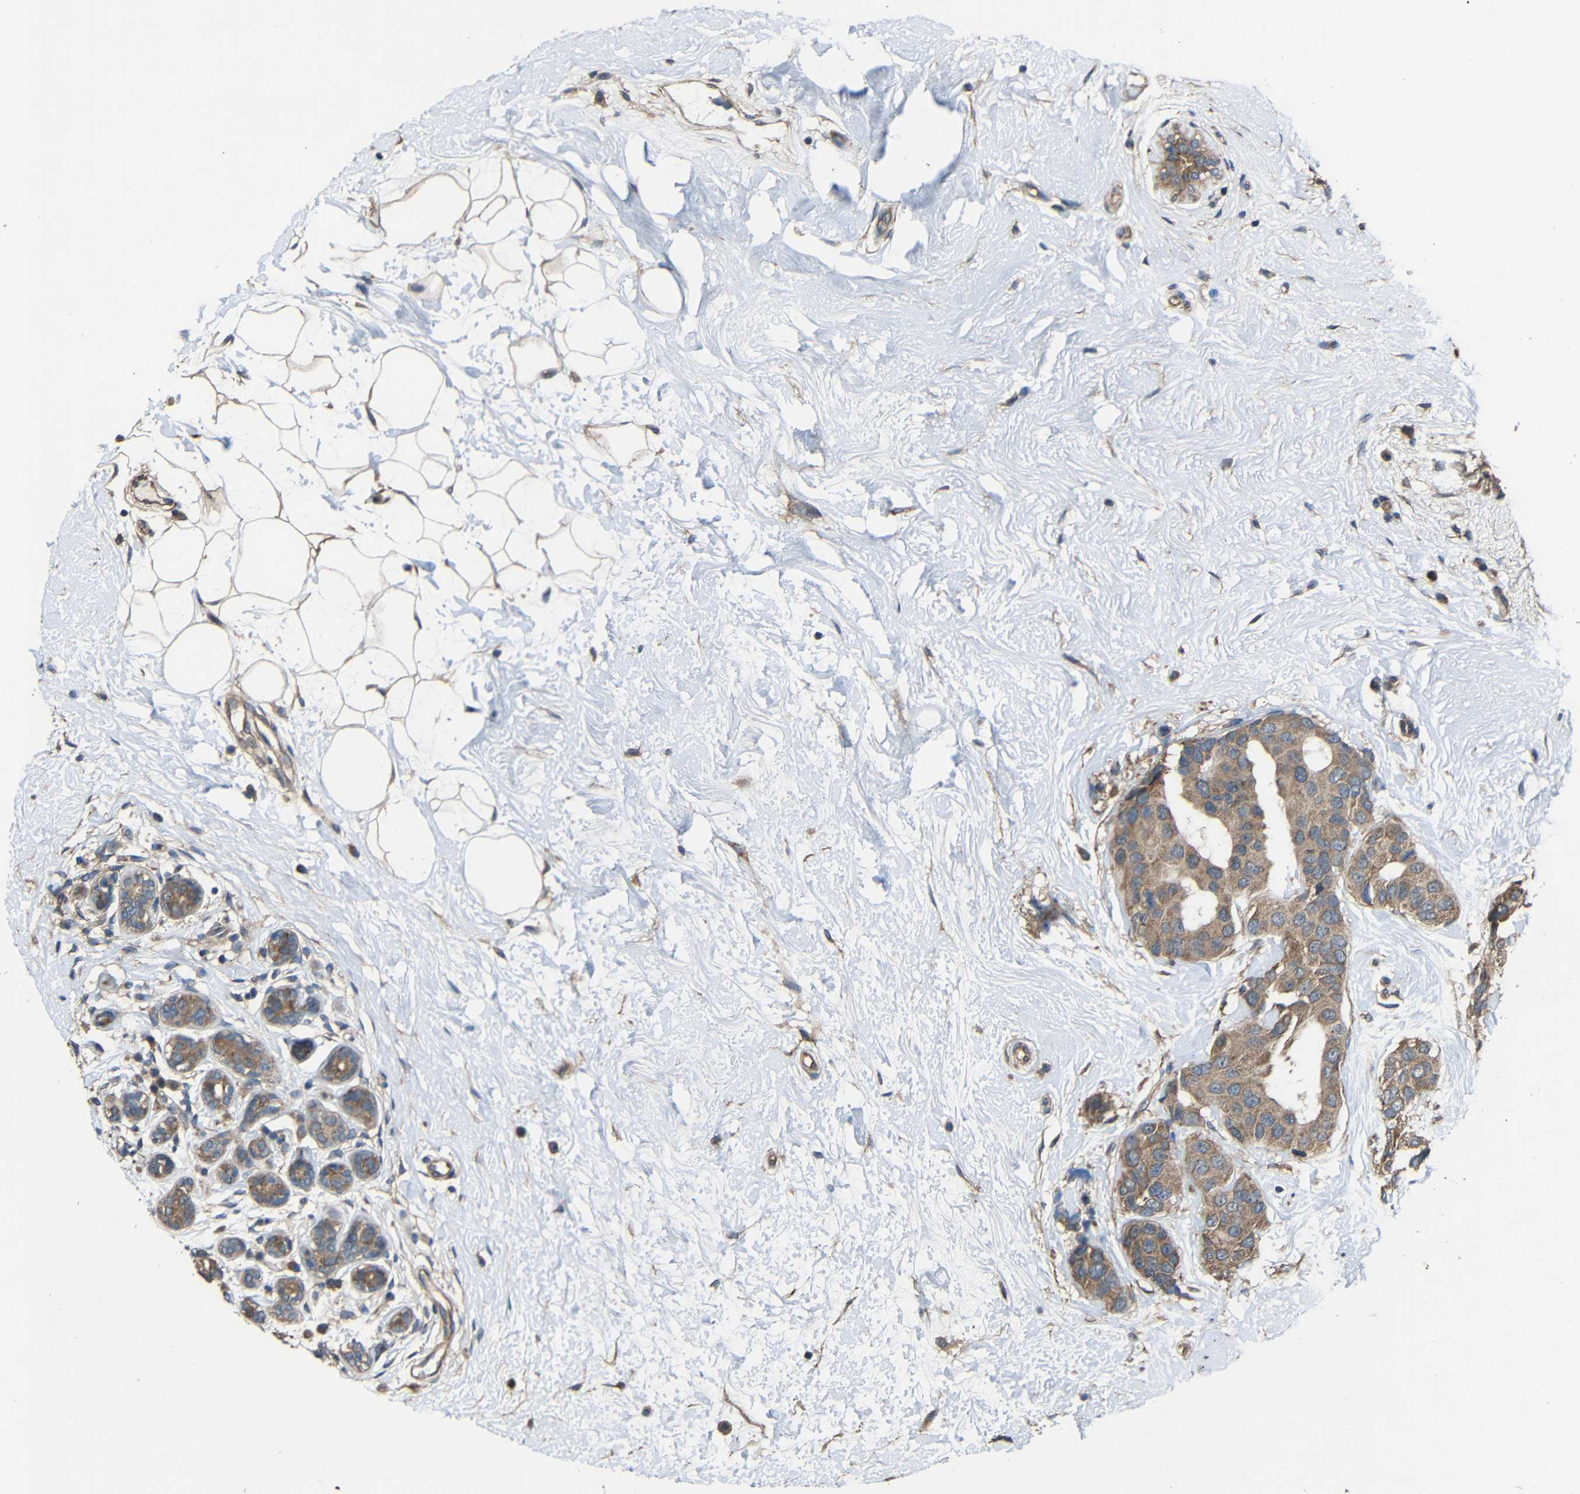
{"staining": {"intensity": "moderate", "quantity": ">75%", "location": "cytoplasmic/membranous"}, "tissue": "breast cancer", "cell_type": "Tumor cells", "image_type": "cancer", "snomed": [{"axis": "morphology", "description": "Normal tissue, NOS"}, {"axis": "morphology", "description": "Duct carcinoma"}, {"axis": "topography", "description": "Breast"}], "caption": "The micrograph shows staining of breast cancer, revealing moderate cytoplasmic/membranous protein staining (brown color) within tumor cells. The staining was performed using DAB, with brown indicating positive protein expression. Nuclei are stained blue with hematoxylin.", "gene": "CHST9", "patient": {"sex": "female", "age": 39}}